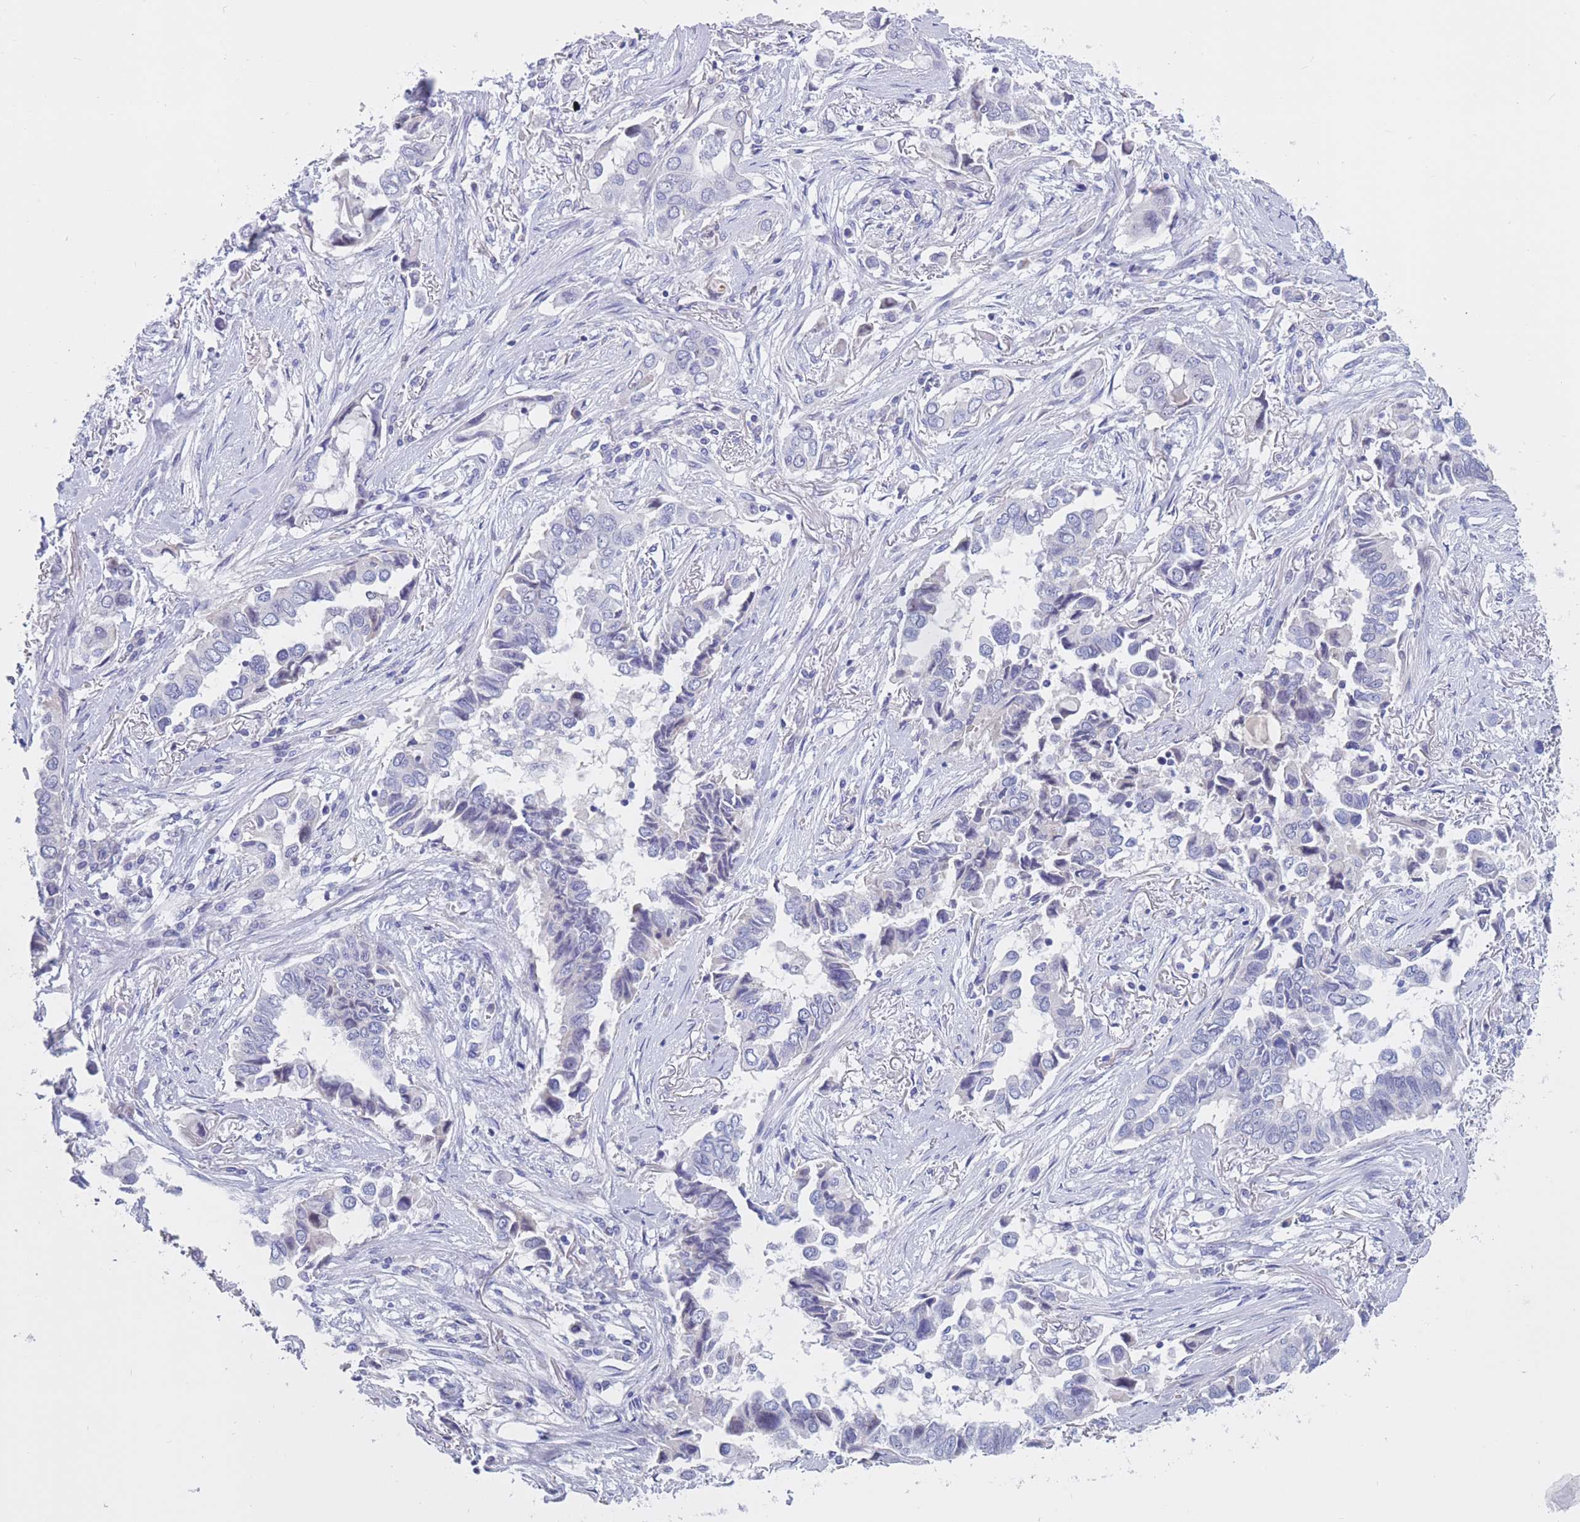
{"staining": {"intensity": "negative", "quantity": "none", "location": "none"}, "tissue": "lung cancer", "cell_type": "Tumor cells", "image_type": "cancer", "snomed": [{"axis": "morphology", "description": "Adenocarcinoma, NOS"}, {"axis": "topography", "description": "Lung"}], "caption": "Tumor cells are negative for brown protein staining in adenocarcinoma (lung). (Immunohistochemistry, brightfield microscopy, high magnification).", "gene": "BOP1", "patient": {"sex": "female", "age": 76}}